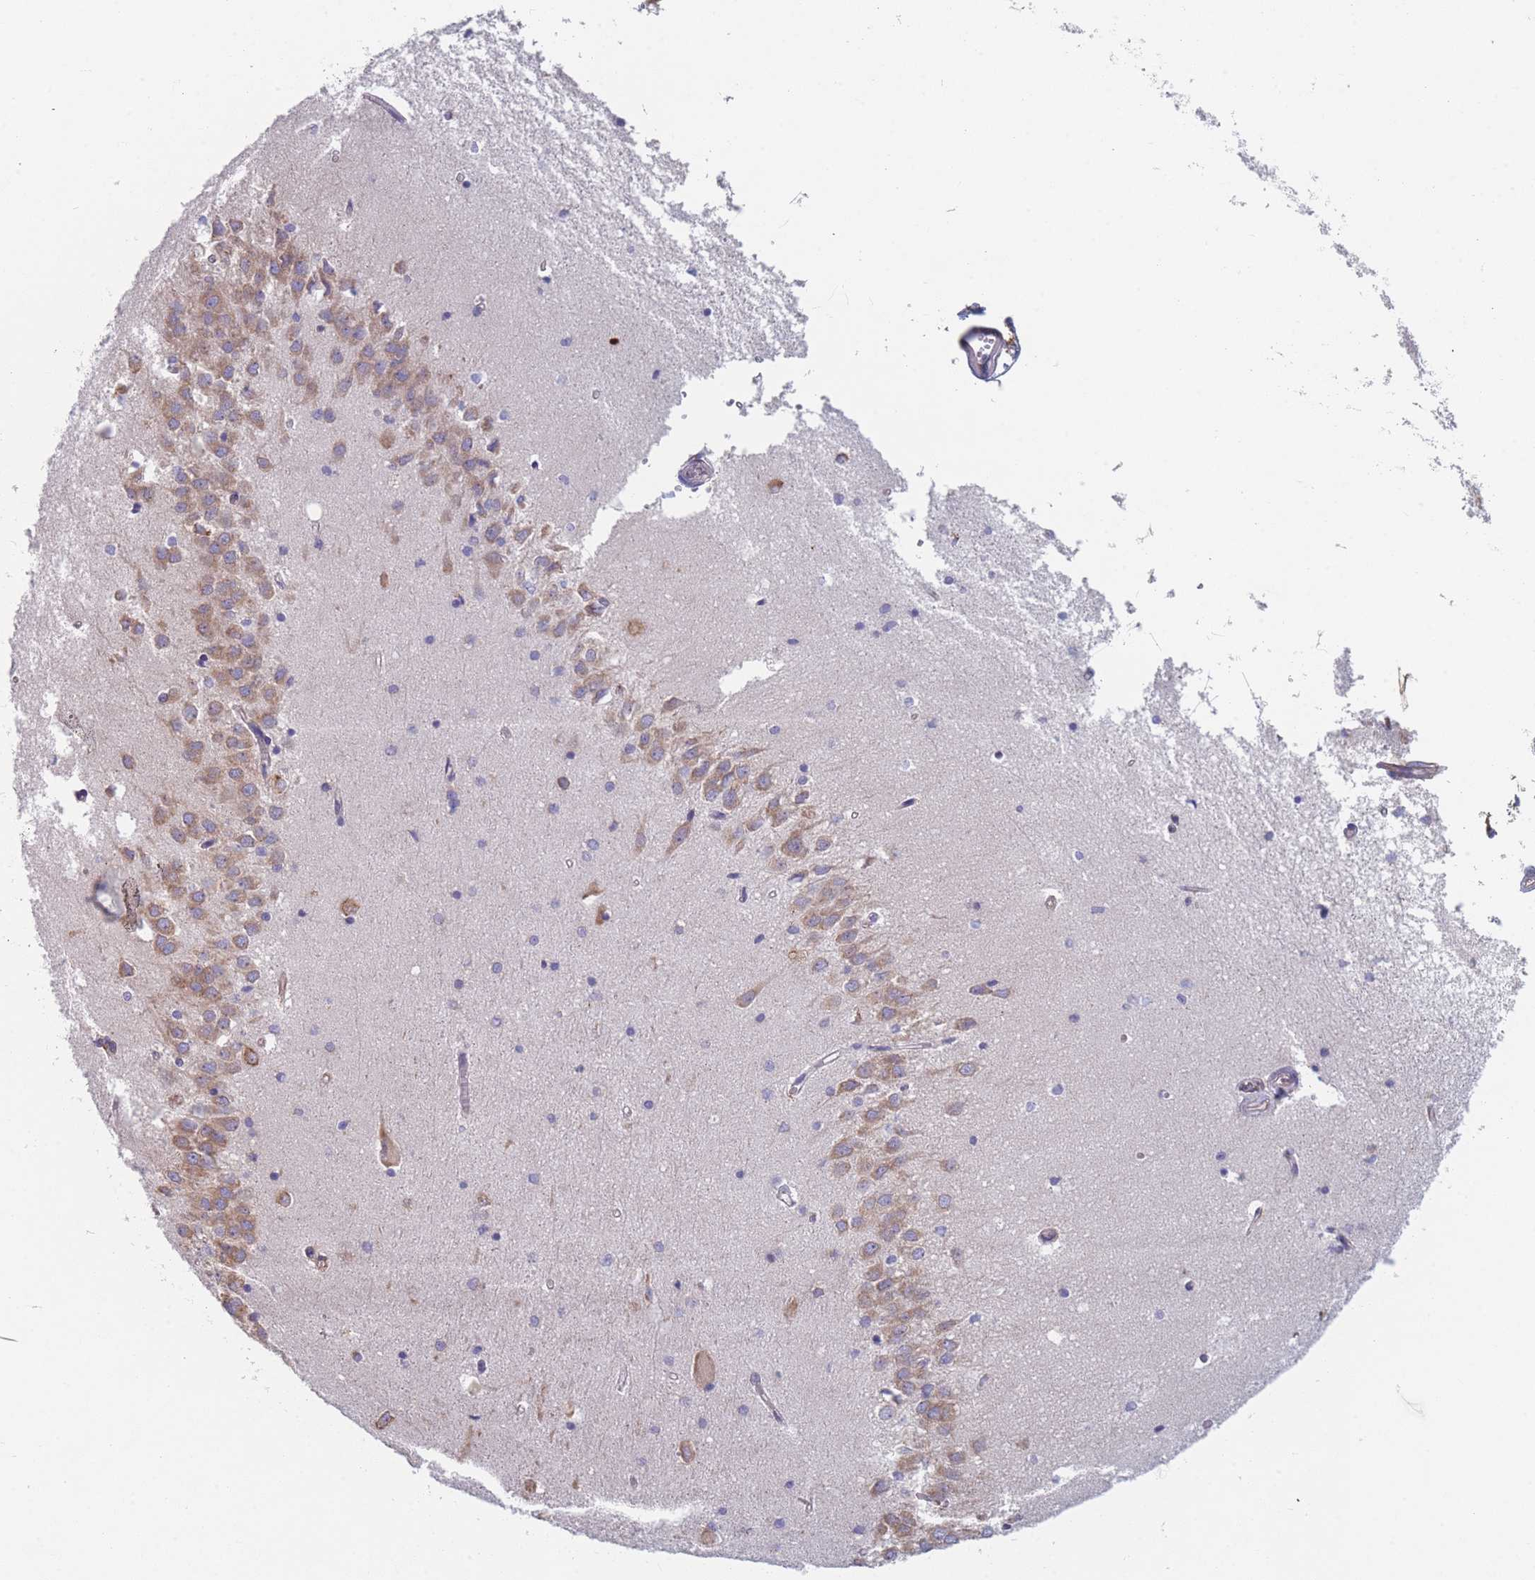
{"staining": {"intensity": "moderate", "quantity": "<25%", "location": "cytoplasmic/membranous"}, "tissue": "hippocampus", "cell_type": "Glial cells", "image_type": "normal", "snomed": [{"axis": "morphology", "description": "Normal tissue, NOS"}, {"axis": "topography", "description": "Hippocampus"}], "caption": "Immunohistochemistry (IHC) (DAB) staining of unremarkable human hippocampus shows moderate cytoplasmic/membranous protein staining in about <25% of glial cells.", "gene": "OR7C2", "patient": {"sex": "male", "age": 45}}